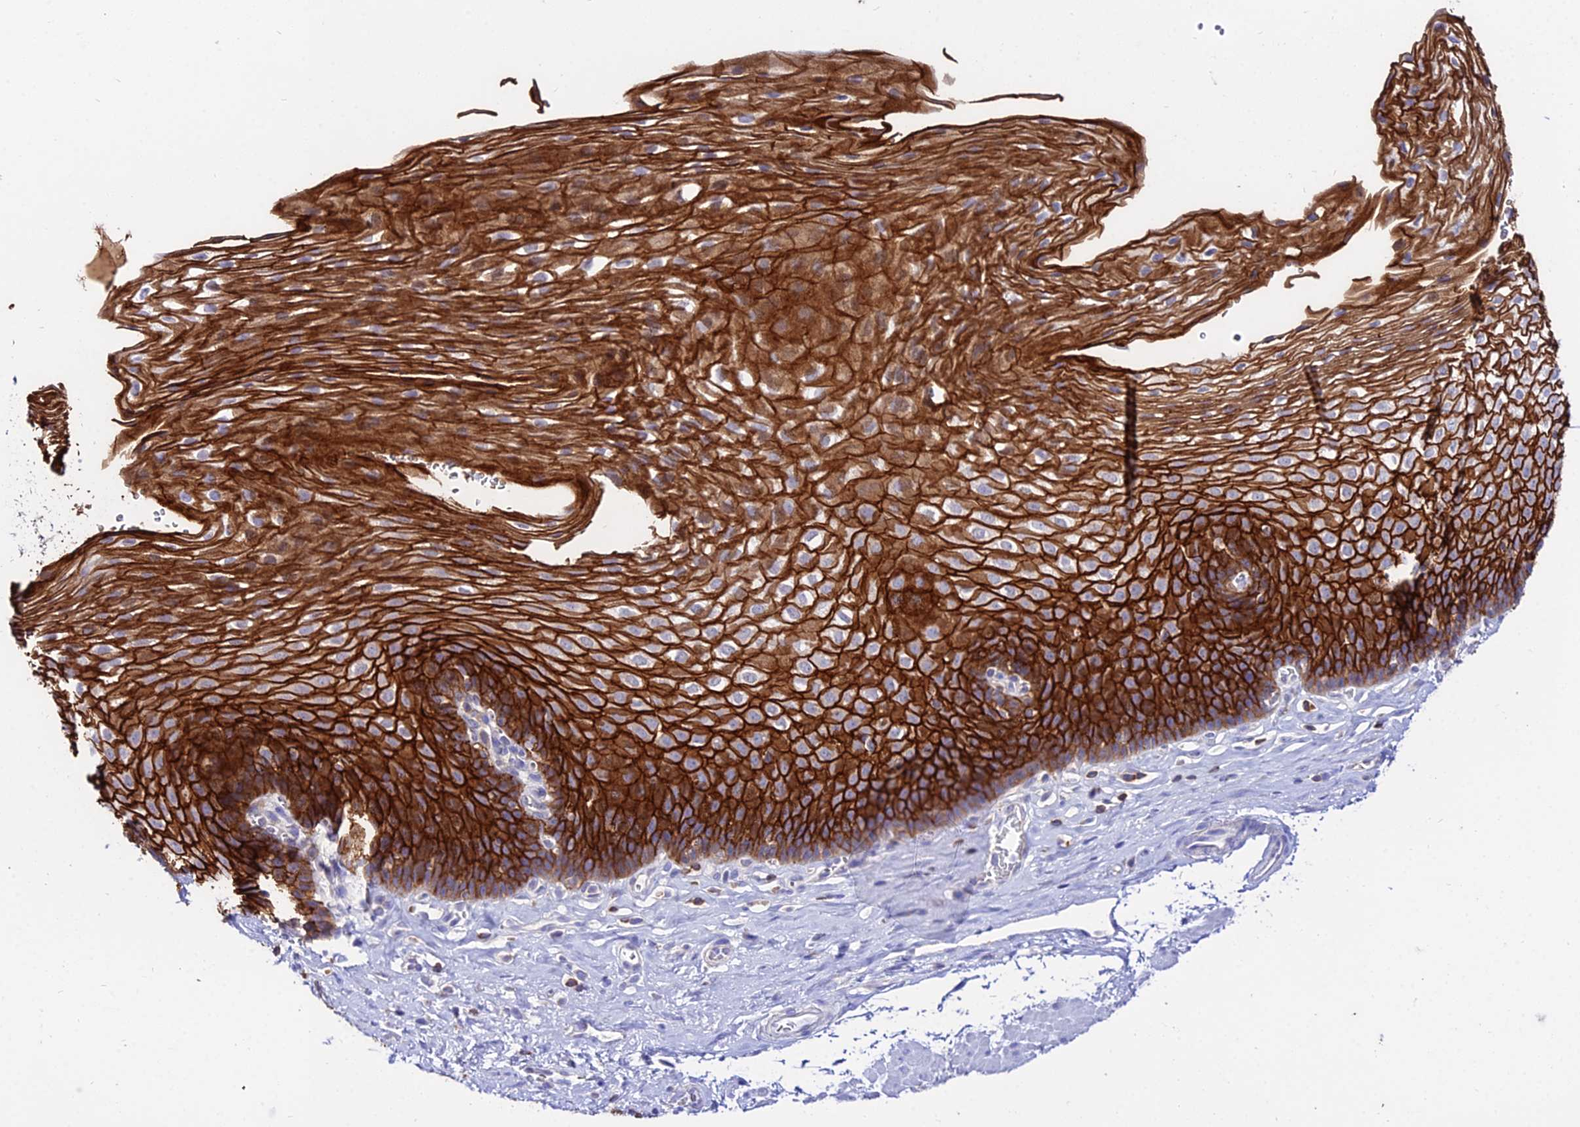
{"staining": {"intensity": "strong", "quantity": ">75%", "location": "cytoplasmic/membranous"}, "tissue": "esophagus", "cell_type": "Squamous epithelial cells", "image_type": "normal", "snomed": [{"axis": "morphology", "description": "Normal tissue, NOS"}, {"axis": "topography", "description": "Esophagus"}], "caption": "Strong cytoplasmic/membranous protein staining is appreciated in about >75% of squamous epithelial cells in esophagus.", "gene": "S100A16", "patient": {"sex": "female", "age": 66}}